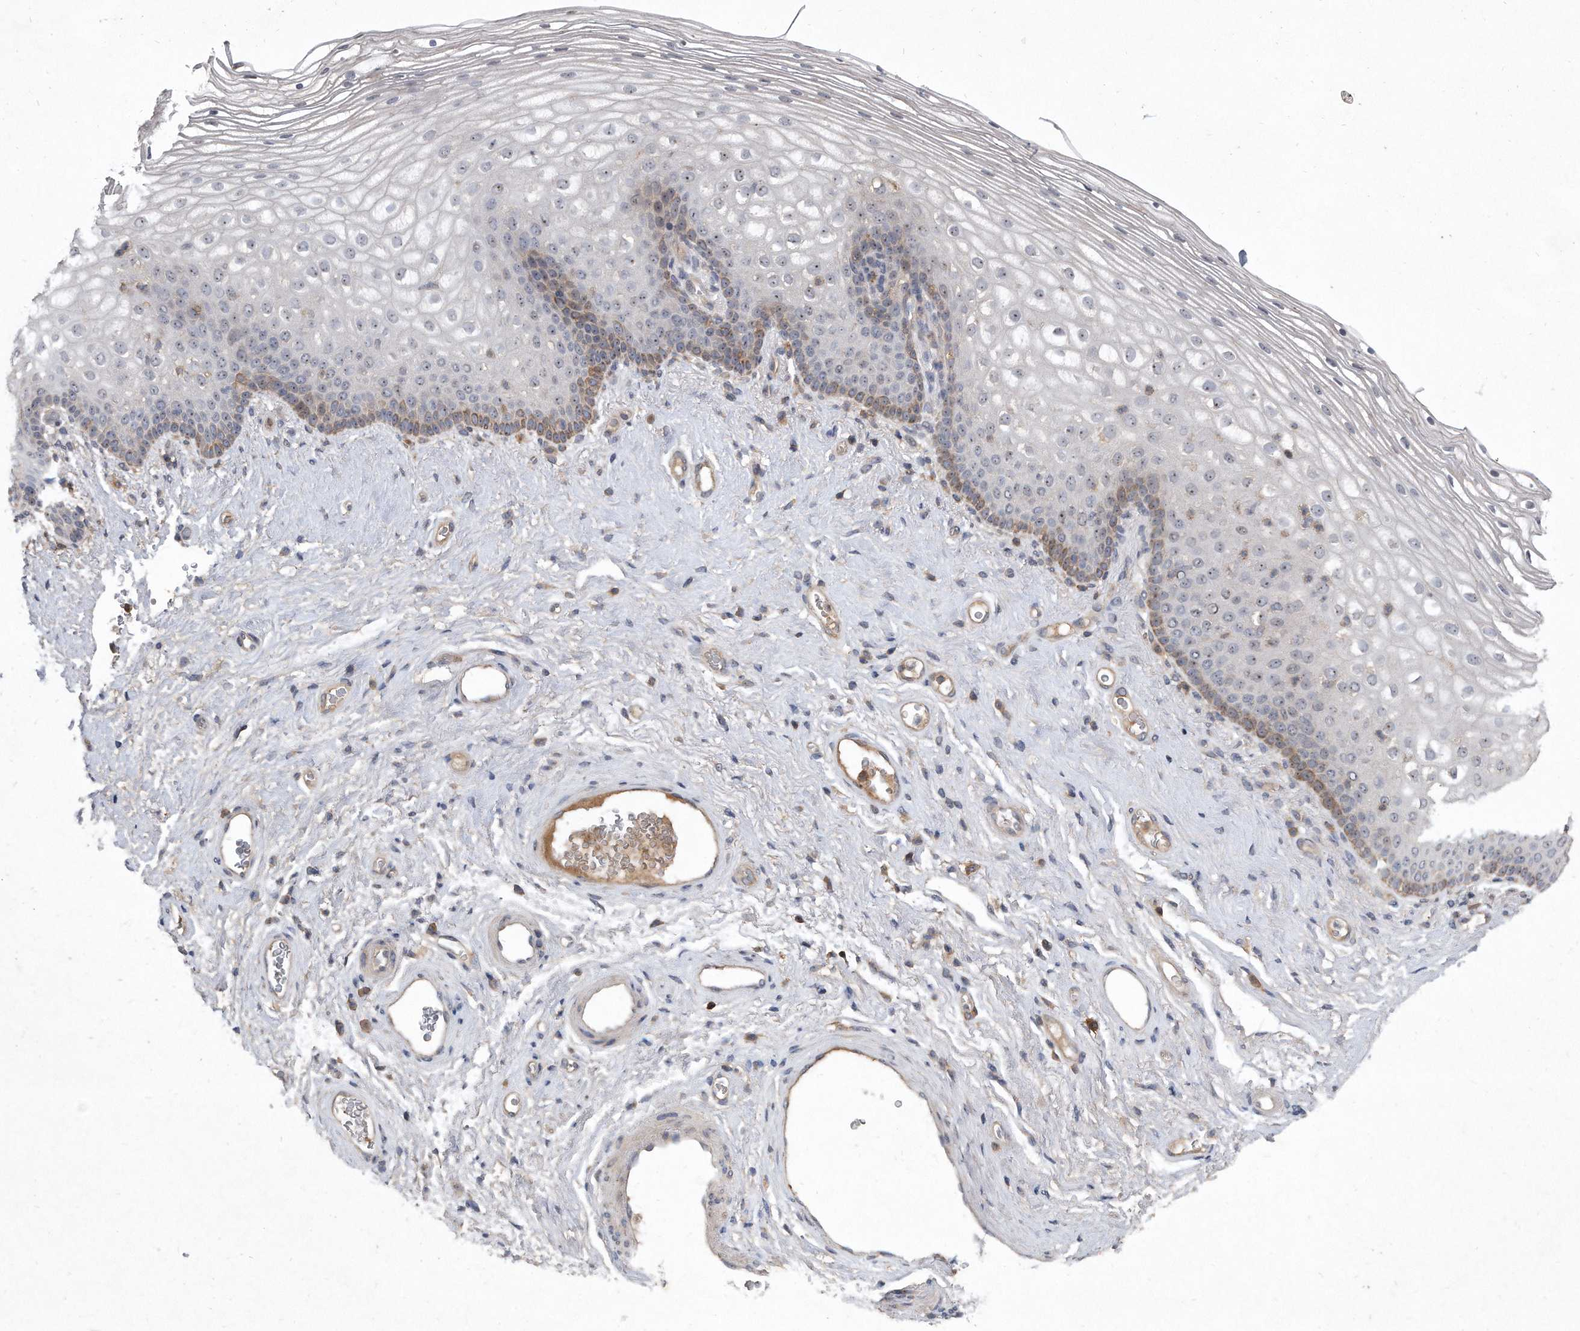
{"staining": {"intensity": "moderate", "quantity": "<25%", "location": "cytoplasmic/membranous"}, "tissue": "vagina", "cell_type": "Squamous epithelial cells", "image_type": "normal", "snomed": [{"axis": "morphology", "description": "Normal tissue, NOS"}, {"axis": "topography", "description": "Vagina"}], "caption": "Immunohistochemistry of benign vagina displays low levels of moderate cytoplasmic/membranous expression in about <25% of squamous epithelial cells.", "gene": "PGBD2", "patient": {"sex": "female", "age": 60}}